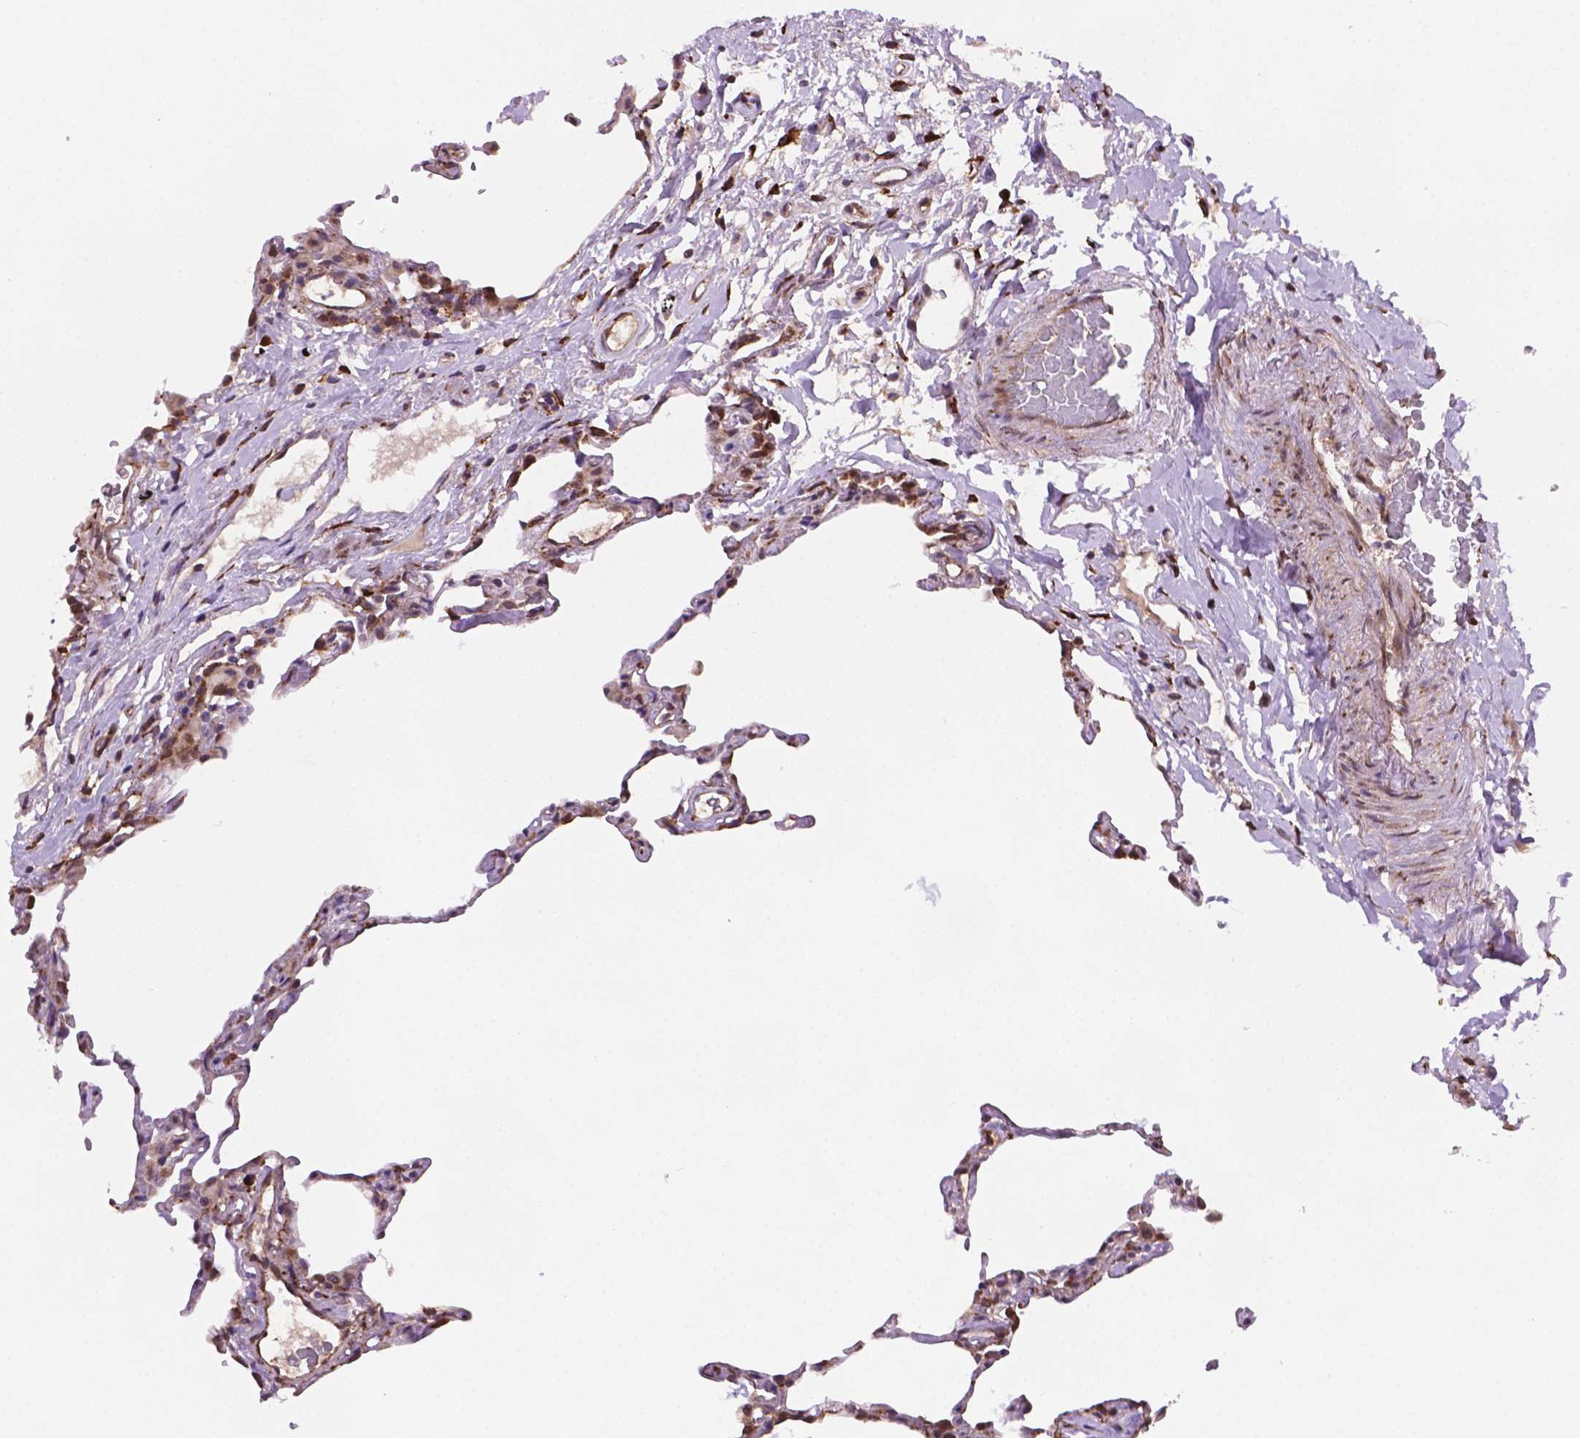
{"staining": {"intensity": "moderate", "quantity": "25%-75%", "location": "cytoplasmic/membranous"}, "tissue": "lung", "cell_type": "Alveolar cells", "image_type": "normal", "snomed": [{"axis": "morphology", "description": "Normal tissue, NOS"}, {"axis": "topography", "description": "Lung"}], "caption": "This is a micrograph of immunohistochemistry (IHC) staining of normal lung, which shows moderate positivity in the cytoplasmic/membranous of alveolar cells.", "gene": "FNIP1", "patient": {"sex": "female", "age": 57}}